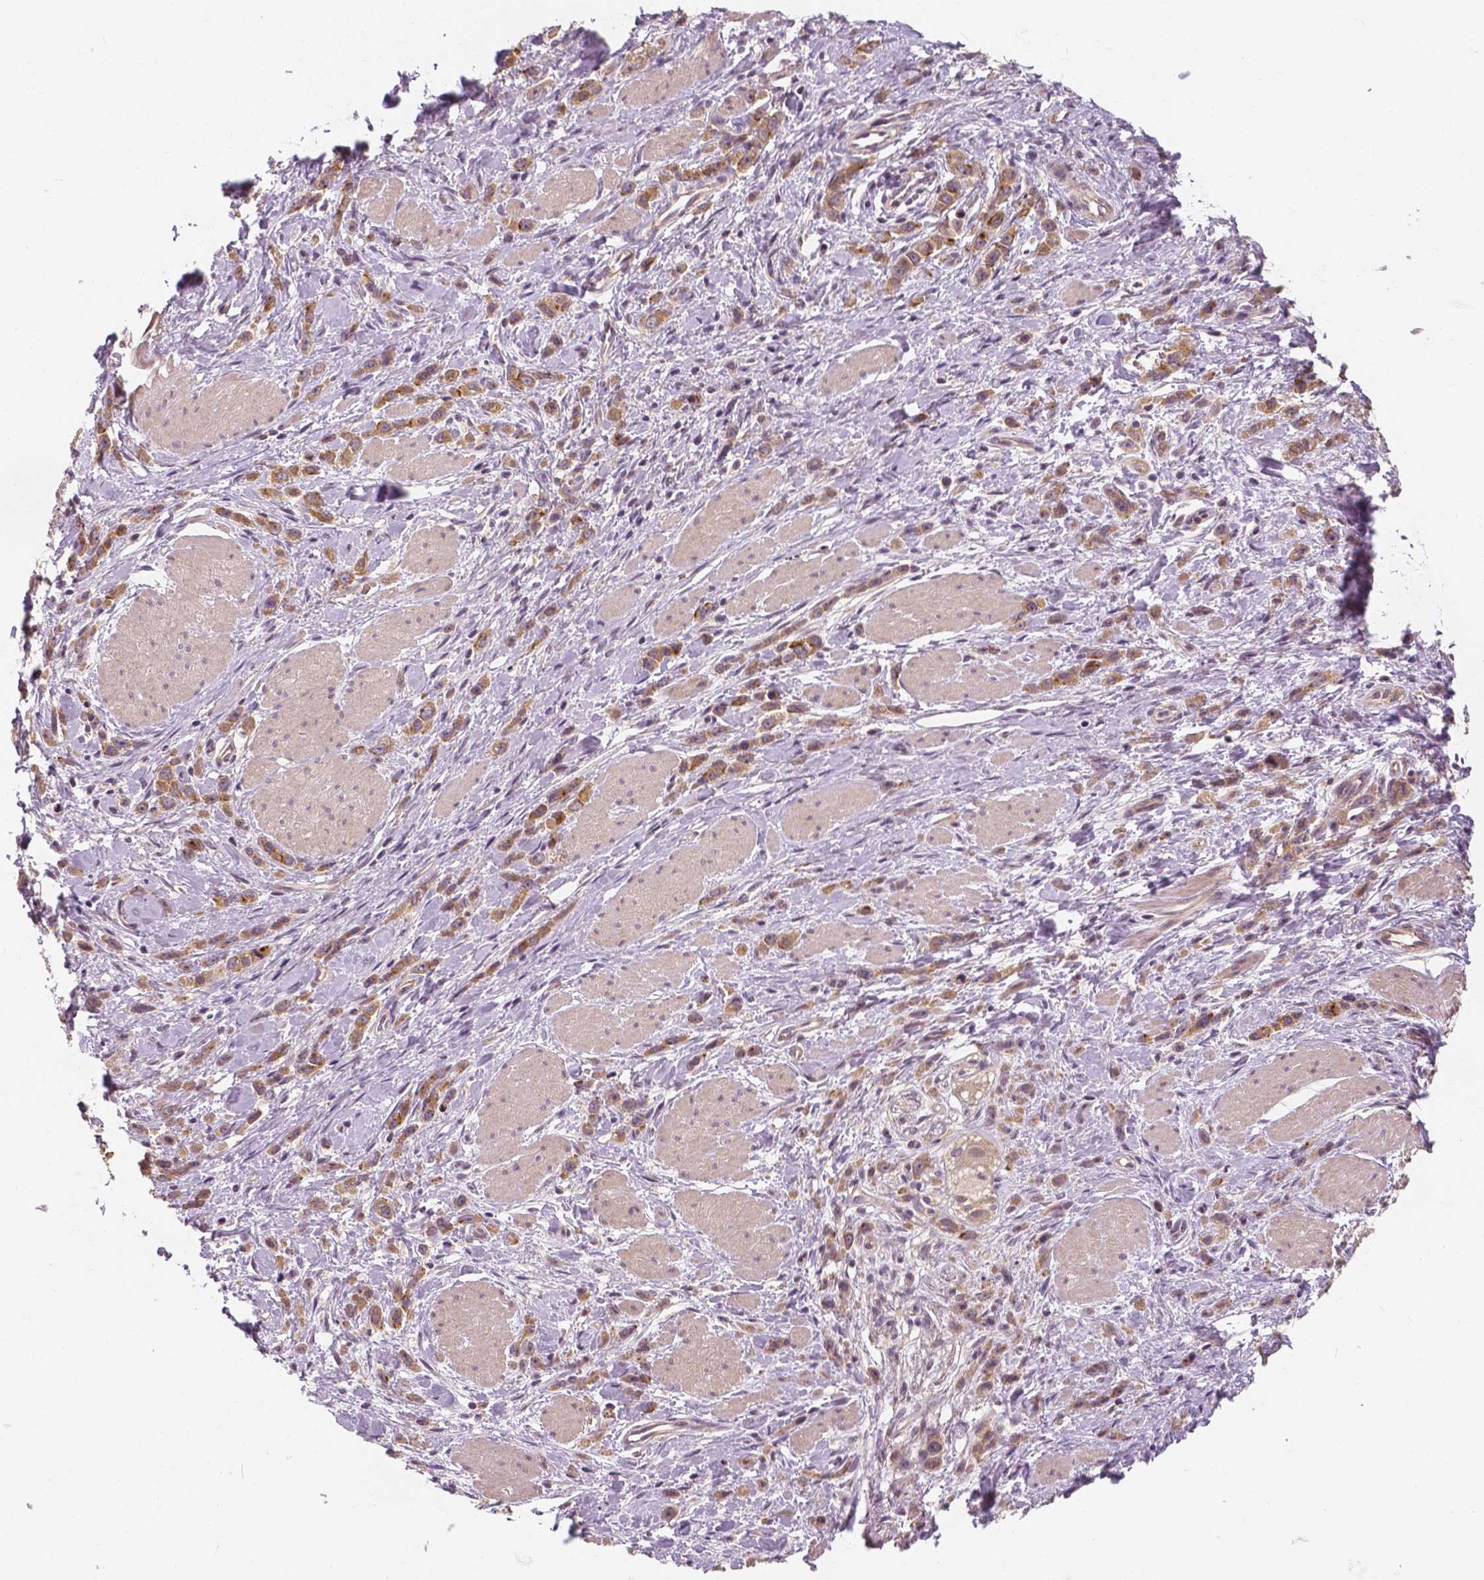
{"staining": {"intensity": "weak", "quantity": ">75%", "location": "cytoplasmic/membranous"}, "tissue": "stomach cancer", "cell_type": "Tumor cells", "image_type": "cancer", "snomed": [{"axis": "morphology", "description": "Adenocarcinoma, NOS"}, {"axis": "topography", "description": "Stomach"}], "caption": "Immunohistochemistry staining of stomach adenocarcinoma, which displays low levels of weak cytoplasmic/membranous staining in about >75% of tumor cells indicating weak cytoplasmic/membranous protein staining. The staining was performed using DAB (3,3'-diaminobenzidine) (brown) for protein detection and nuclei were counterstained in hematoxylin (blue).", "gene": "SNX12", "patient": {"sex": "male", "age": 47}}